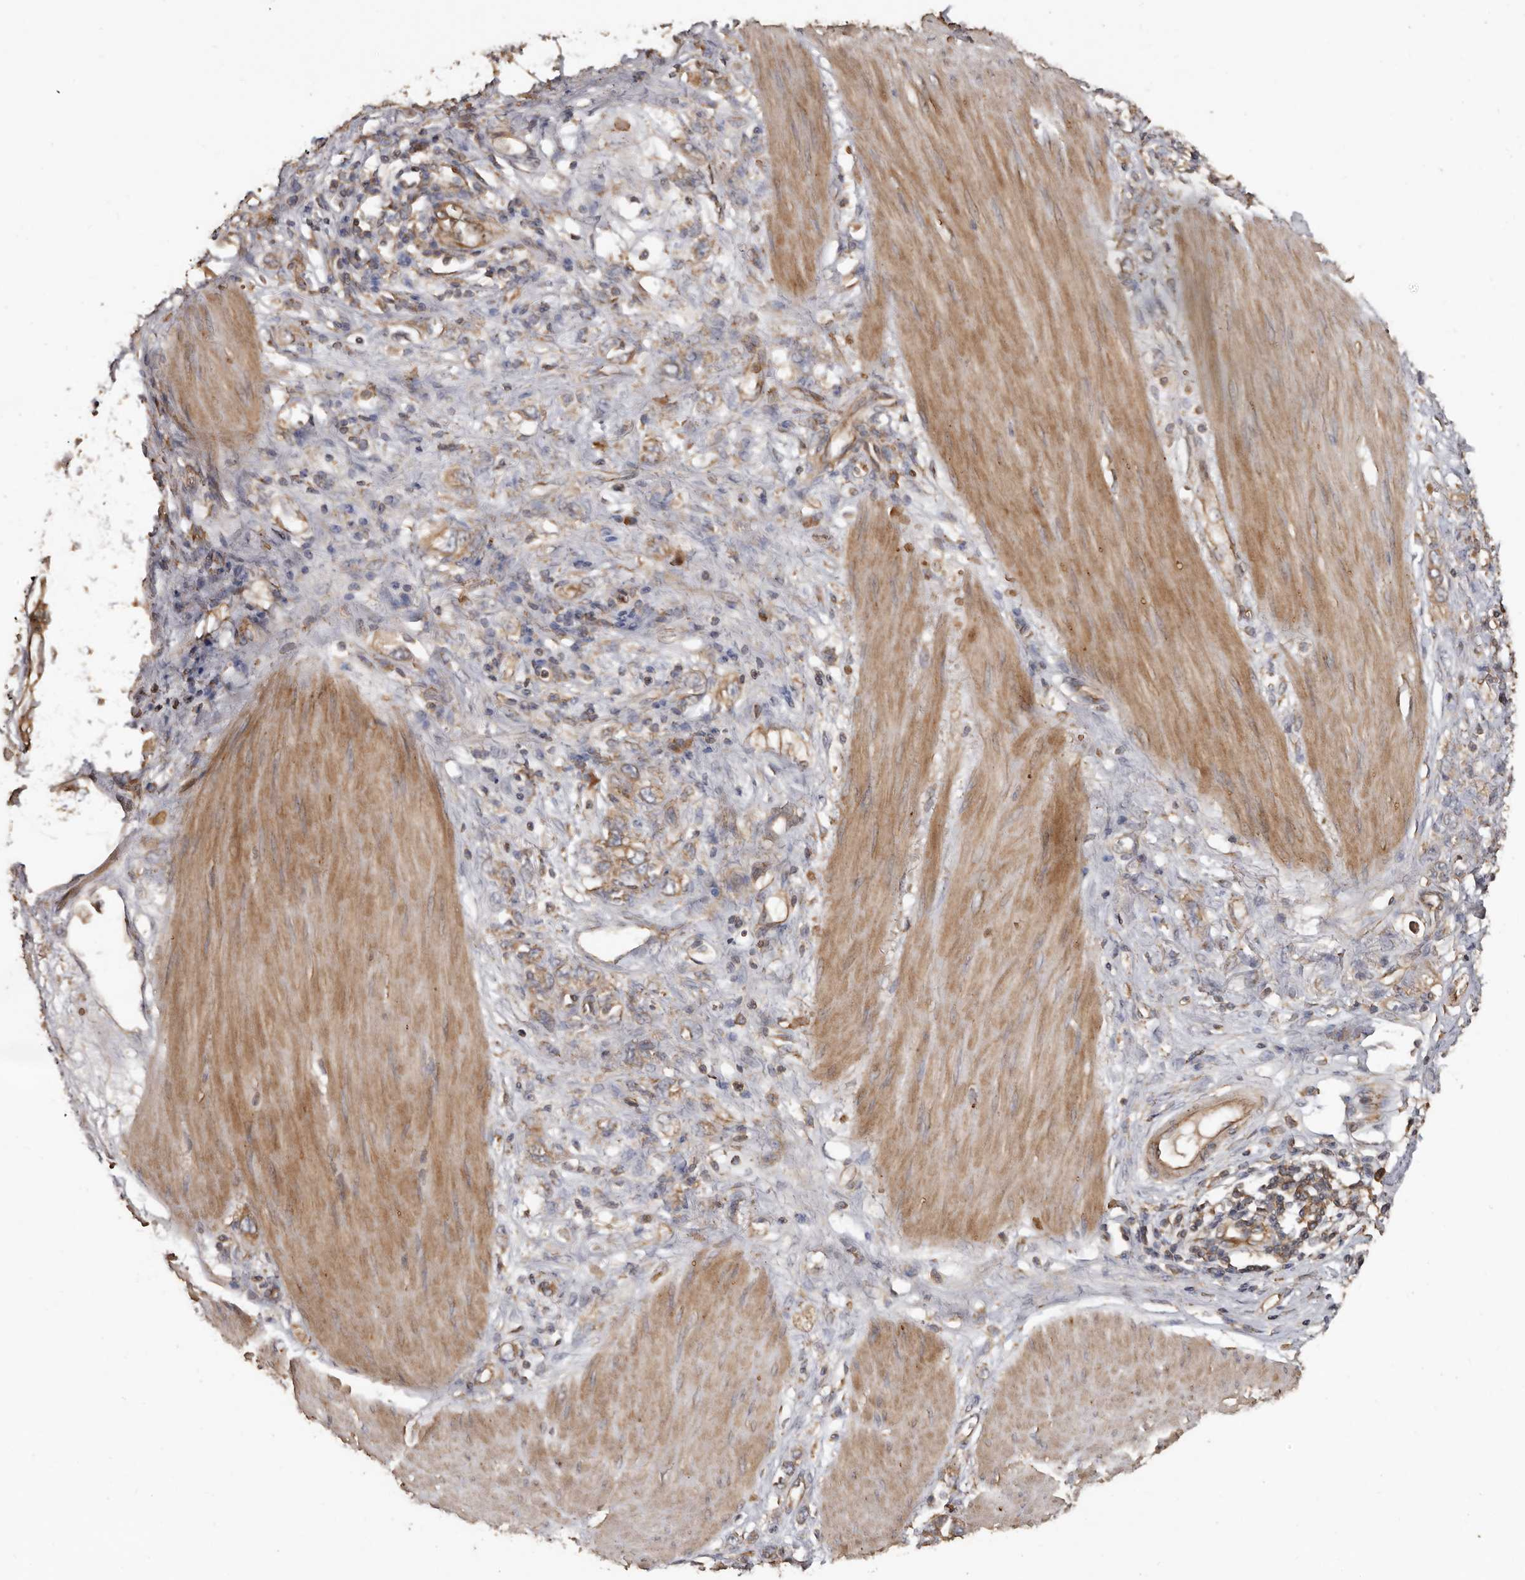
{"staining": {"intensity": "weak", "quantity": ">75%", "location": "cytoplasmic/membranous"}, "tissue": "stomach cancer", "cell_type": "Tumor cells", "image_type": "cancer", "snomed": [{"axis": "morphology", "description": "Adenocarcinoma, NOS"}, {"axis": "topography", "description": "Stomach"}], "caption": "Protein staining reveals weak cytoplasmic/membranous expression in about >75% of tumor cells in stomach cancer.", "gene": "FLCN", "patient": {"sex": "female", "age": 76}}